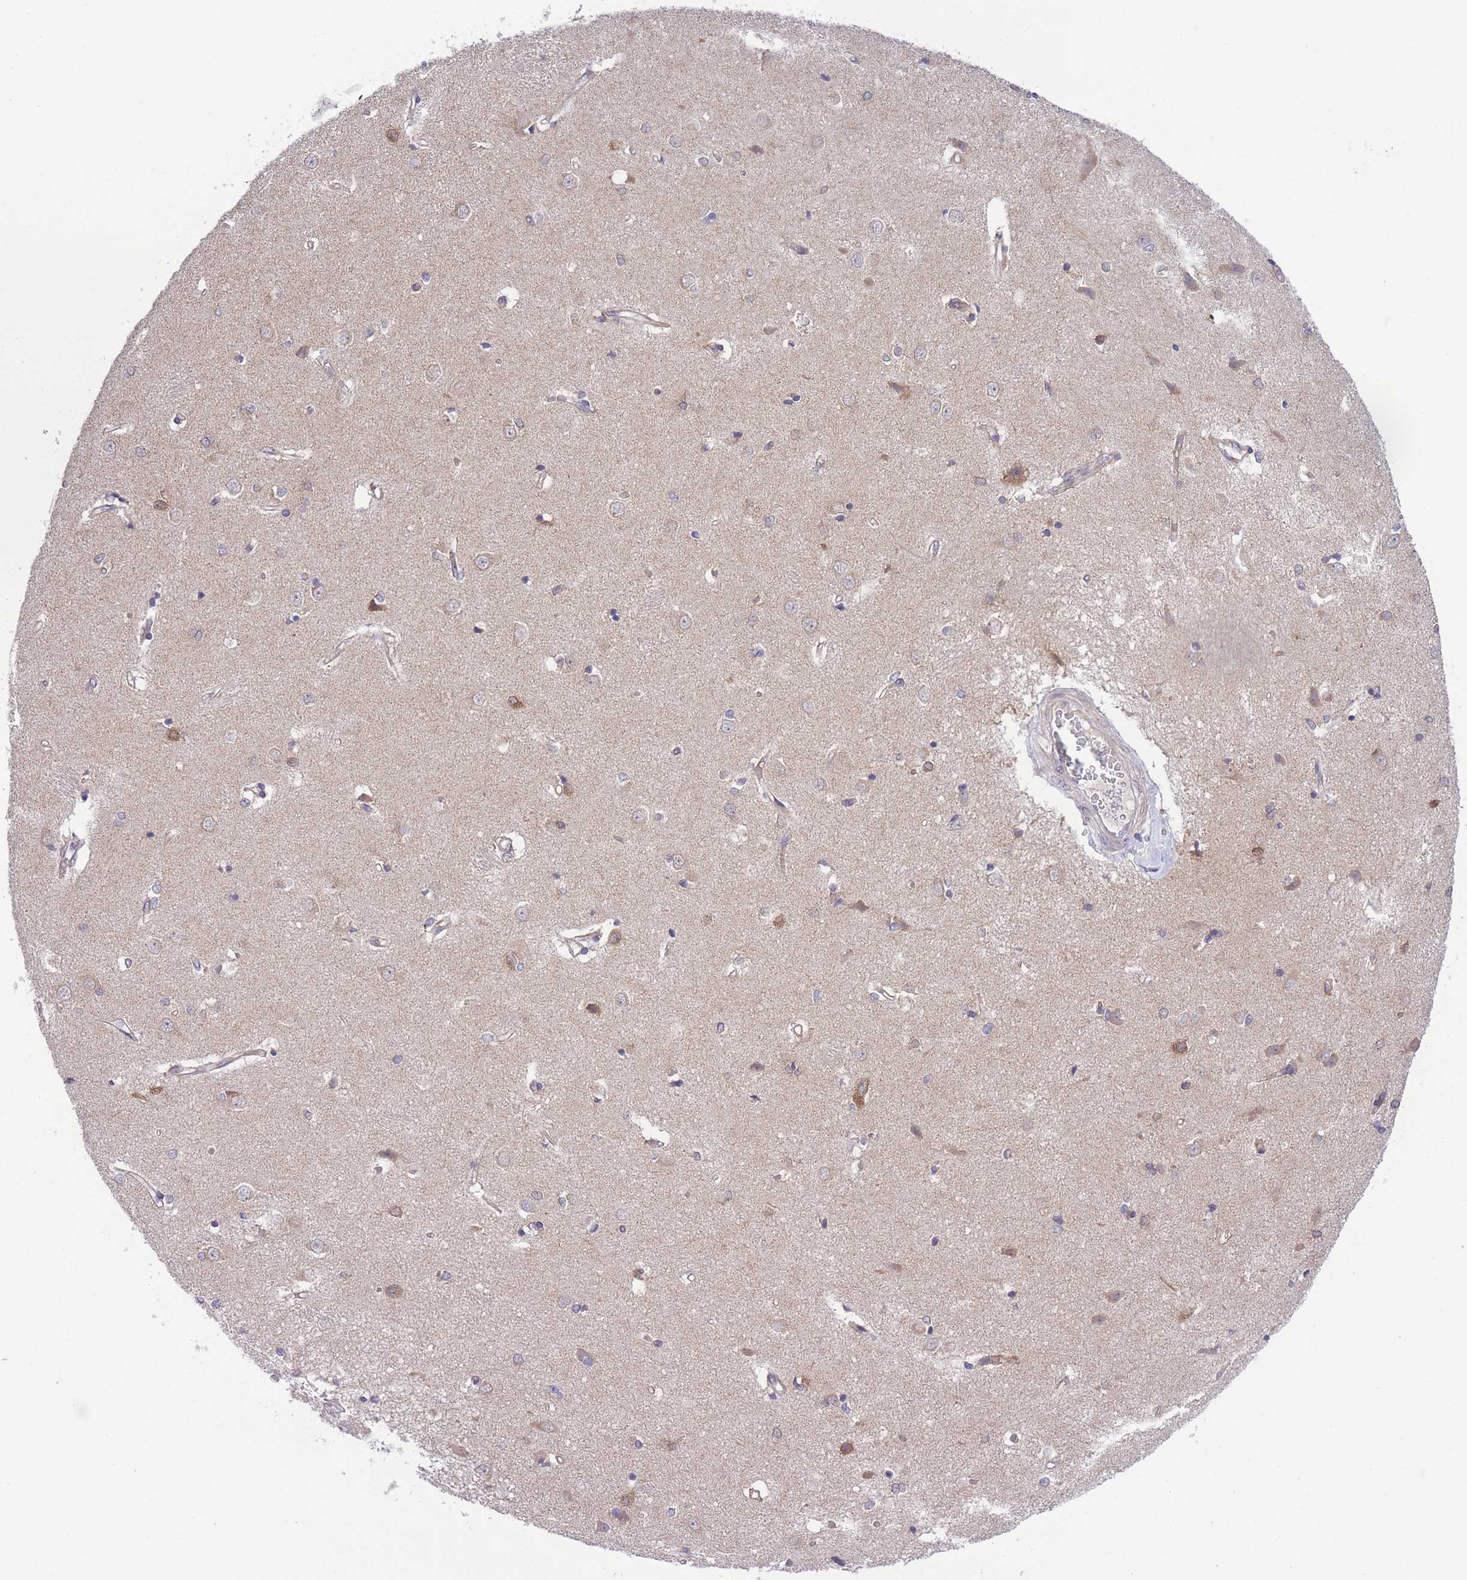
{"staining": {"intensity": "moderate", "quantity": "<25%", "location": "cytoplasmic/membranous"}, "tissue": "caudate", "cell_type": "Glial cells", "image_type": "normal", "snomed": [{"axis": "morphology", "description": "Normal tissue, NOS"}, {"axis": "topography", "description": "Lateral ventricle wall"}], "caption": "This is a histology image of immunohistochemistry staining of benign caudate, which shows moderate positivity in the cytoplasmic/membranous of glial cells.", "gene": "WWOX", "patient": {"sex": "male", "age": 37}}